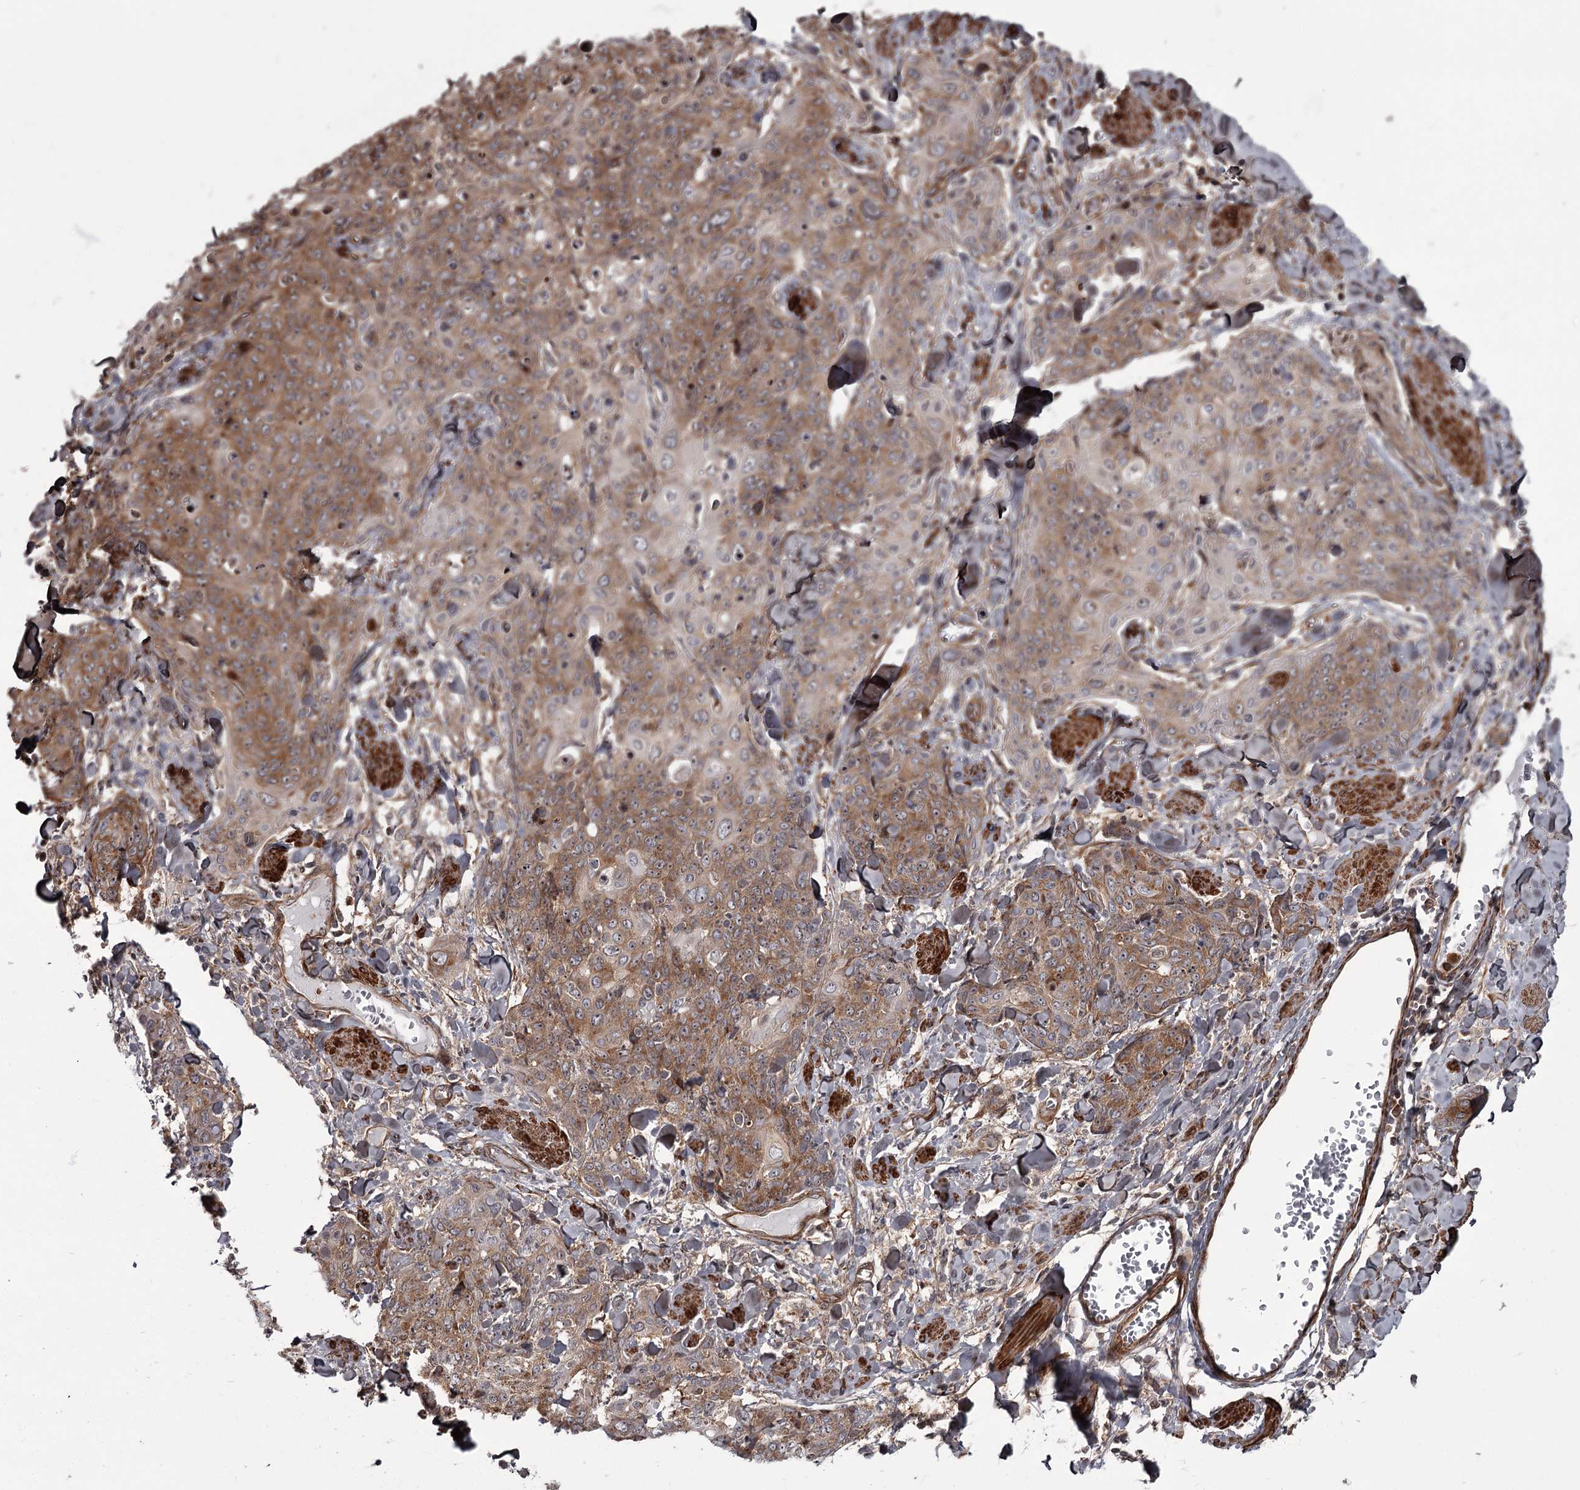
{"staining": {"intensity": "moderate", "quantity": ">75%", "location": "cytoplasmic/membranous"}, "tissue": "skin cancer", "cell_type": "Tumor cells", "image_type": "cancer", "snomed": [{"axis": "morphology", "description": "Squamous cell carcinoma, NOS"}, {"axis": "topography", "description": "Skin"}, {"axis": "topography", "description": "Vulva"}], "caption": "Protein expression analysis of squamous cell carcinoma (skin) reveals moderate cytoplasmic/membranous staining in approximately >75% of tumor cells.", "gene": "THAP9", "patient": {"sex": "female", "age": 85}}